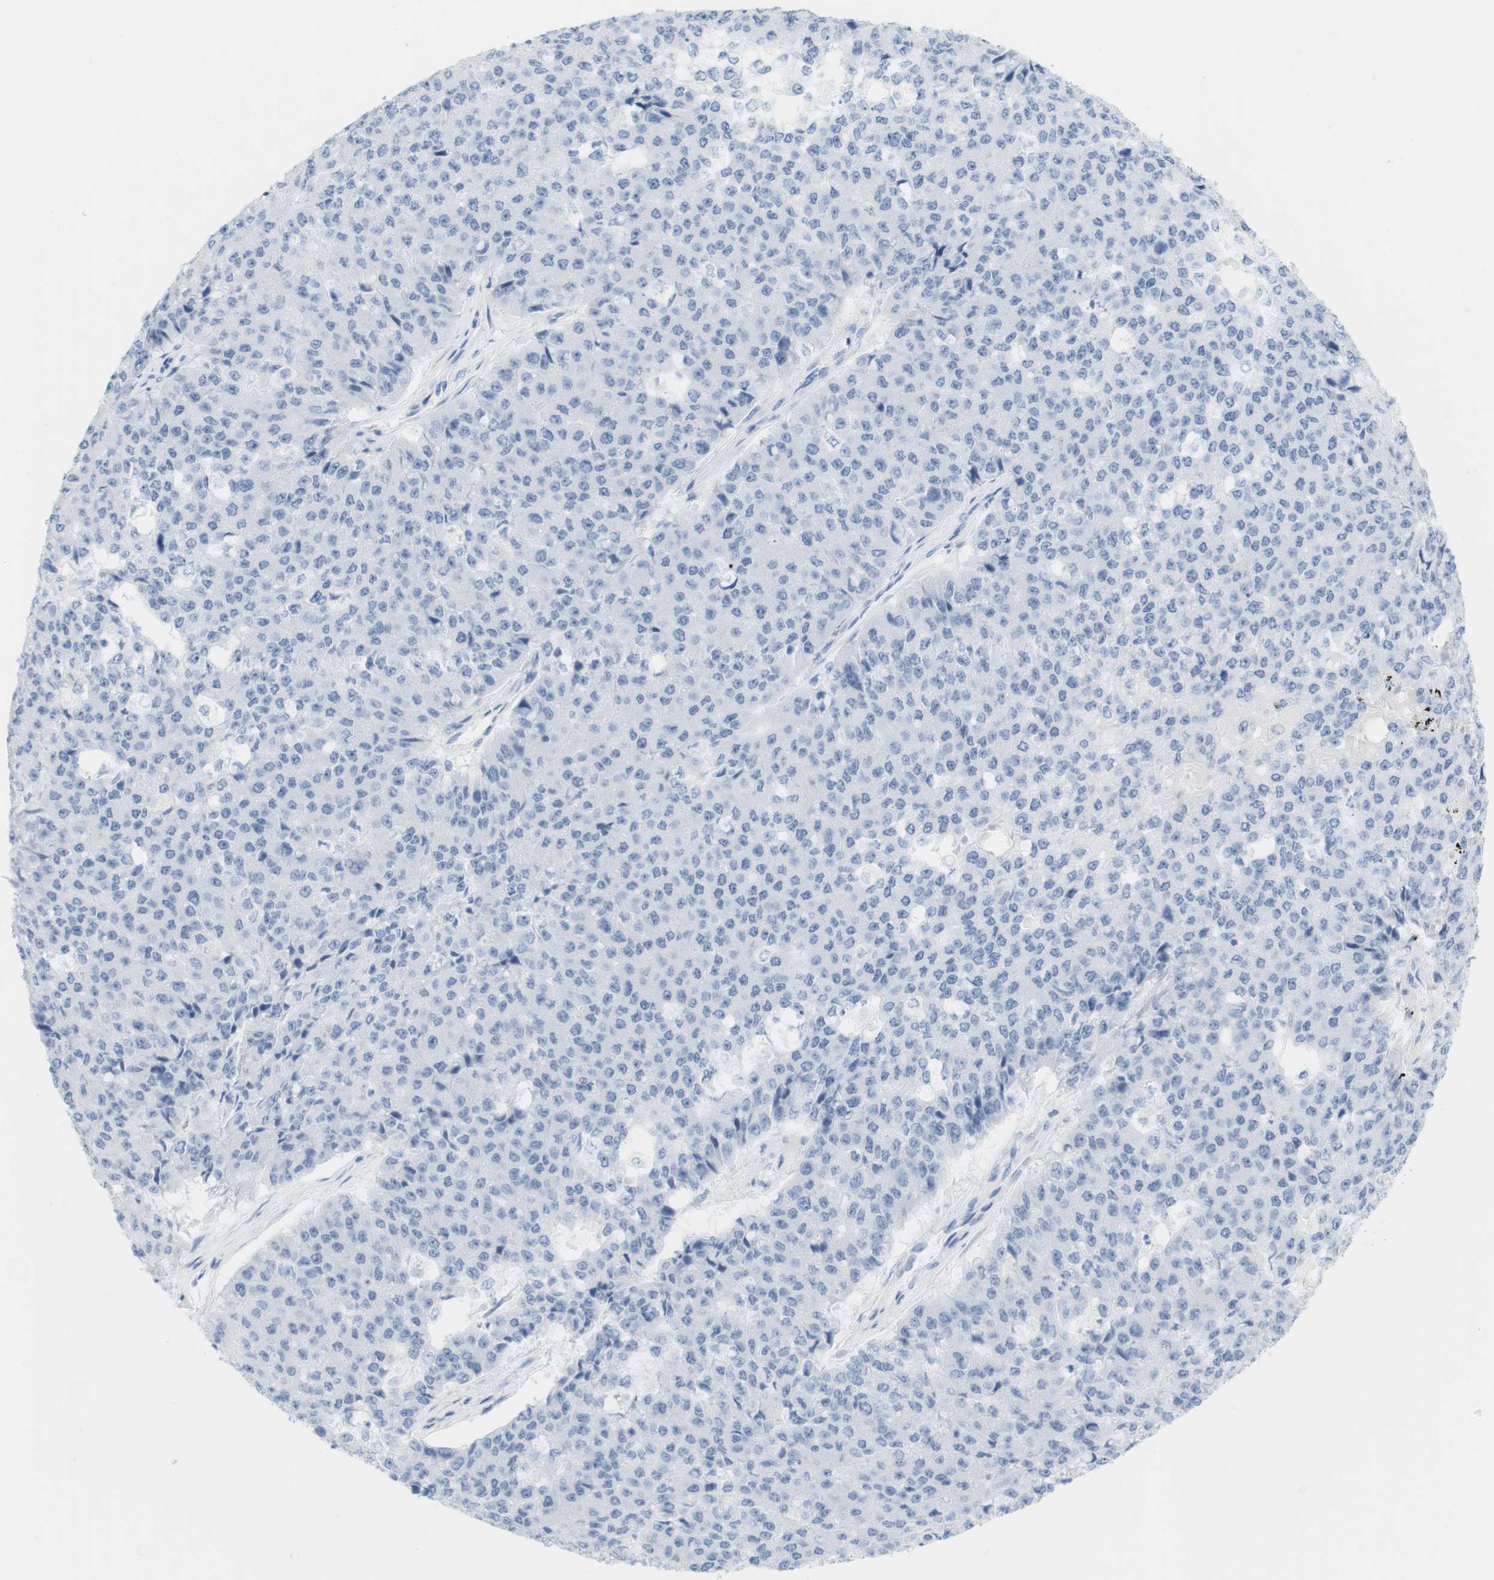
{"staining": {"intensity": "negative", "quantity": "none", "location": "none"}, "tissue": "pancreatic cancer", "cell_type": "Tumor cells", "image_type": "cancer", "snomed": [{"axis": "morphology", "description": "Adenocarcinoma, NOS"}, {"axis": "topography", "description": "Pancreas"}], "caption": "Immunohistochemistry (IHC) photomicrograph of adenocarcinoma (pancreatic) stained for a protein (brown), which demonstrates no positivity in tumor cells. (DAB immunohistochemistry visualized using brightfield microscopy, high magnification).", "gene": "TNNT2", "patient": {"sex": "male", "age": 50}}